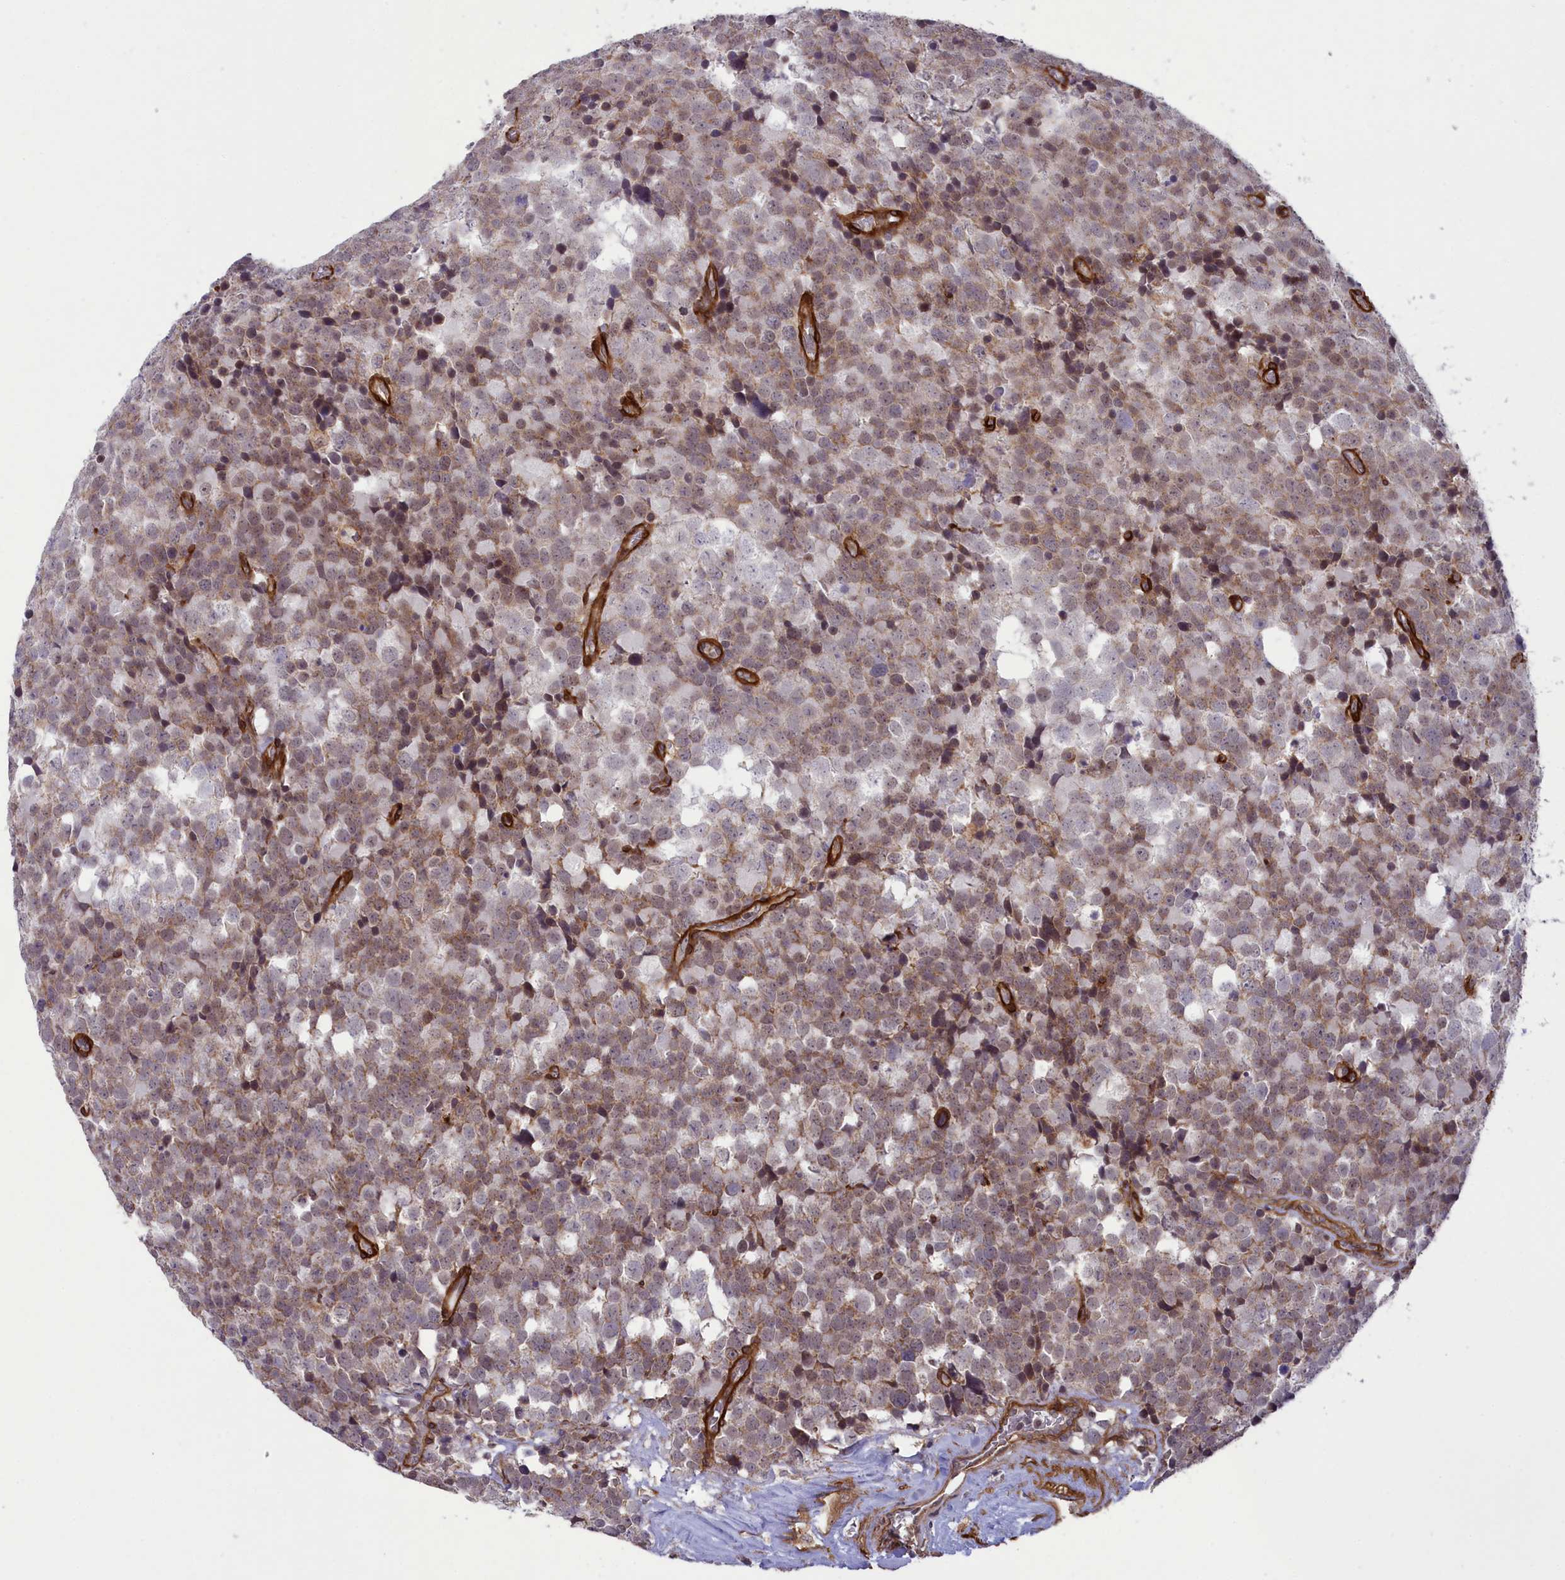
{"staining": {"intensity": "weak", "quantity": "25%-75%", "location": "cytoplasmic/membranous,nuclear"}, "tissue": "testis cancer", "cell_type": "Tumor cells", "image_type": "cancer", "snomed": [{"axis": "morphology", "description": "Seminoma, NOS"}, {"axis": "topography", "description": "Testis"}], "caption": "An immunohistochemistry histopathology image of tumor tissue is shown. Protein staining in brown labels weak cytoplasmic/membranous and nuclear positivity in testis cancer within tumor cells. The staining is performed using DAB (3,3'-diaminobenzidine) brown chromogen to label protein expression. The nuclei are counter-stained blue using hematoxylin.", "gene": "TNS1", "patient": {"sex": "male", "age": 71}}